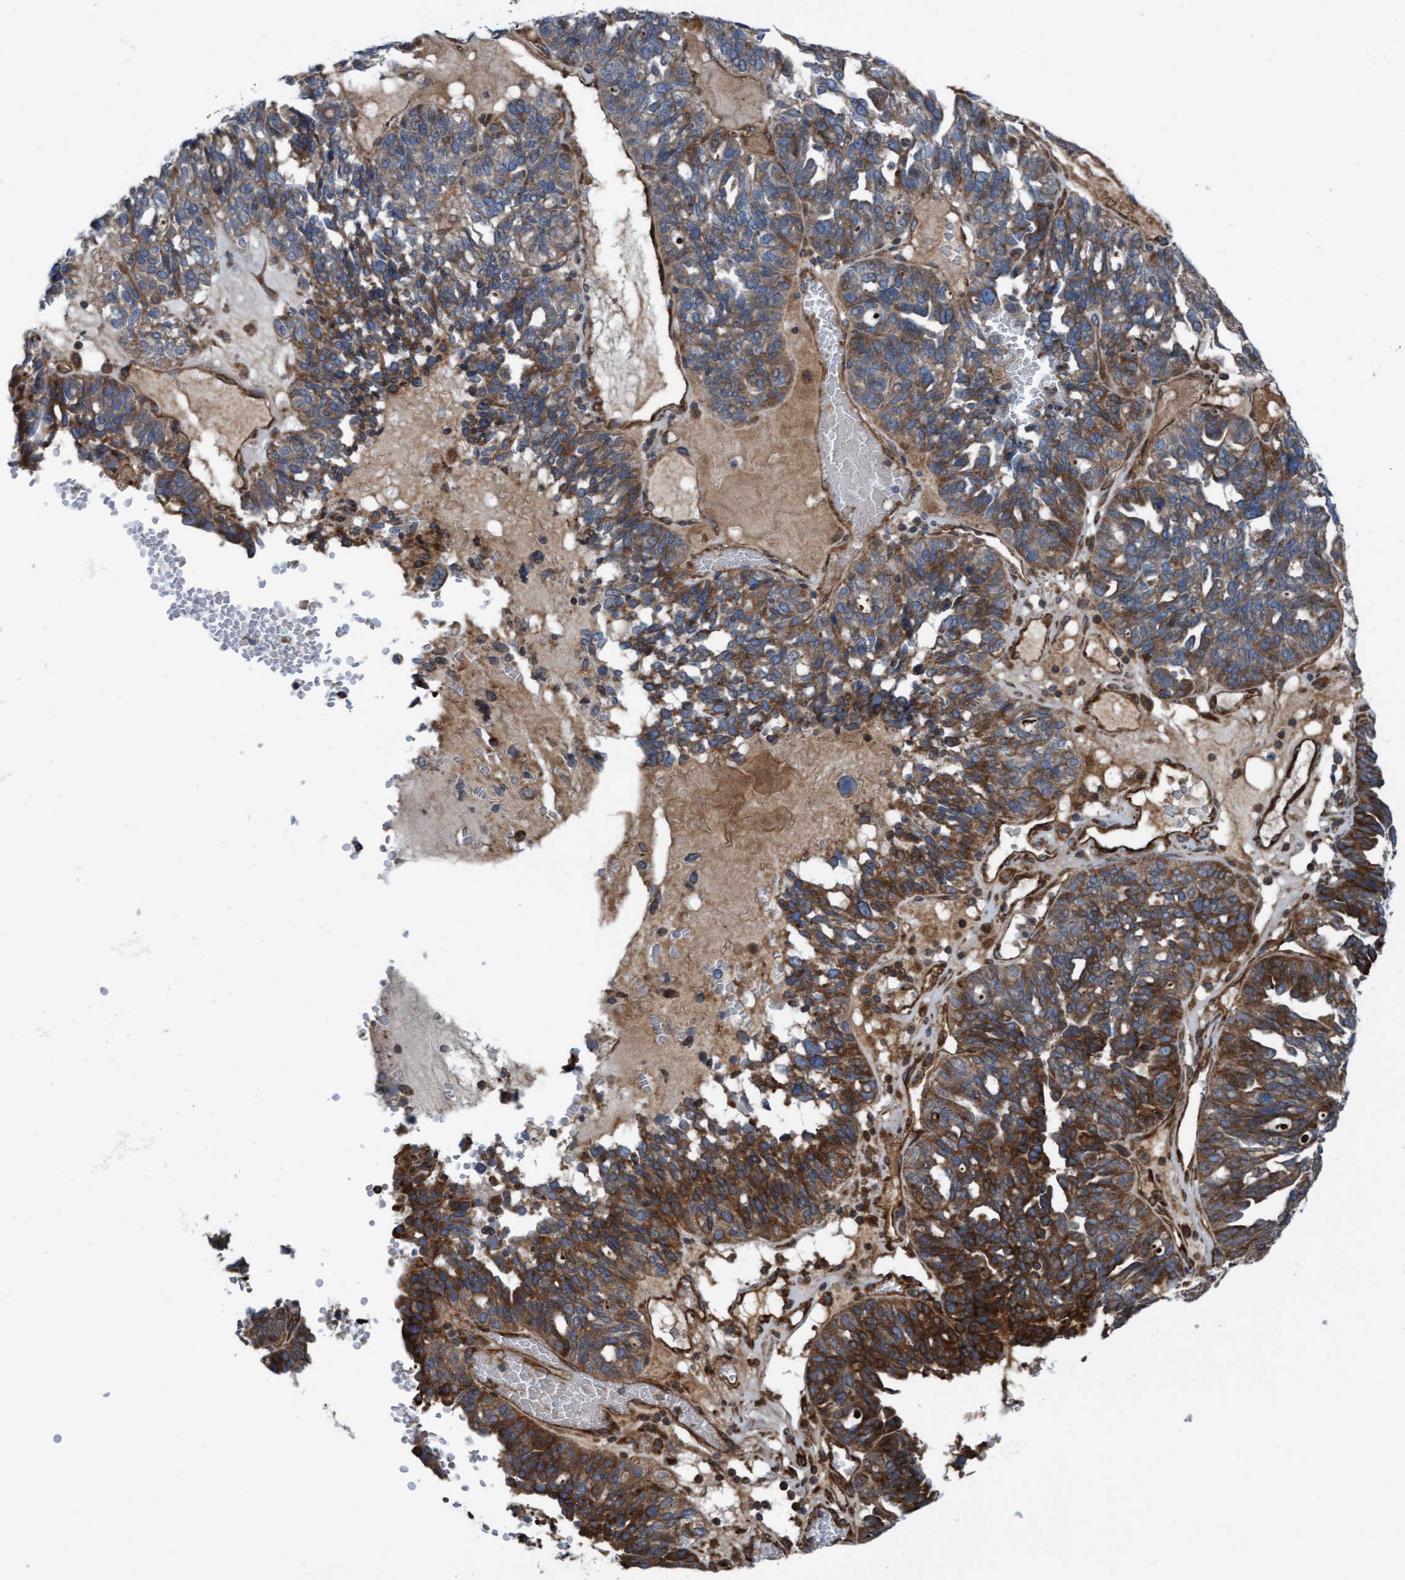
{"staining": {"intensity": "moderate", "quantity": ">75%", "location": "cytoplasmic/membranous"}, "tissue": "ovarian cancer", "cell_type": "Tumor cells", "image_type": "cancer", "snomed": [{"axis": "morphology", "description": "Cystadenocarcinoma, serous, NOS"}, {"axis": "topography", "description": "Ovary"}], "caption": "A brown stain highlights moderate cytoplasmic/membranous staining of a protein in ovarian serous cystadenocarcinoma tumor cells.", "gene": "RAP1GAP2", "patient": {"sex": "female", "age": 59}}